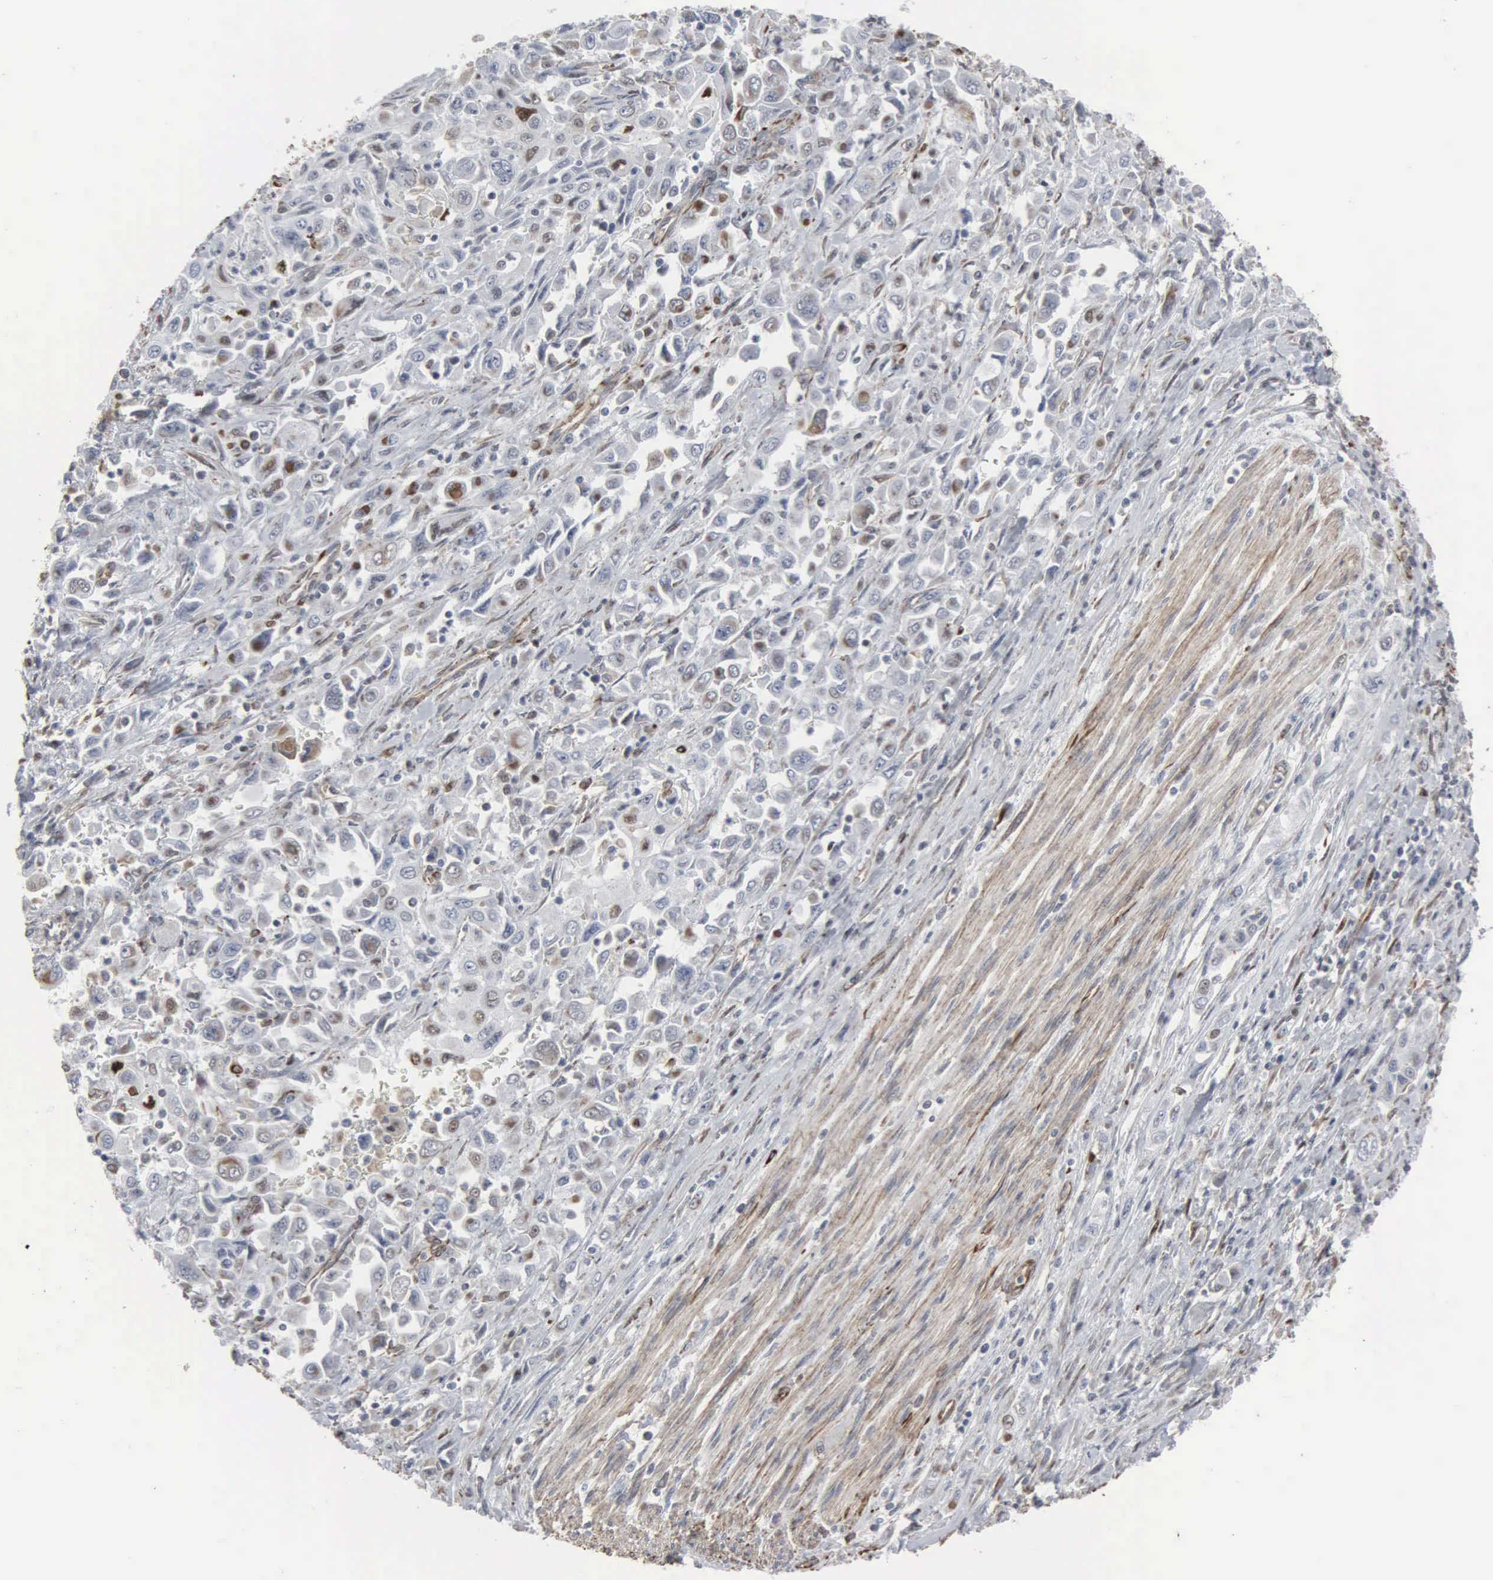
{"staining": {"intensity": "weak", "quantity": "<25%", "location": "cytoplasmic/membranous,nuclear"}, "tissue": "pancreatic cancer", "cell_type": "Tumor cells", "image_type": "cancer", "snomed": [{"axis": "morphology", "description": "Adenocarcinoma, NOS"}, {"axis": "topography", "description": "Pancreas"}], "caption": "This is an IHC image of human pancreatic cancer. There is no positivity in tumor cells.", "gene": "CCNE1", "patient": {"sex": "male", "age": 70}}